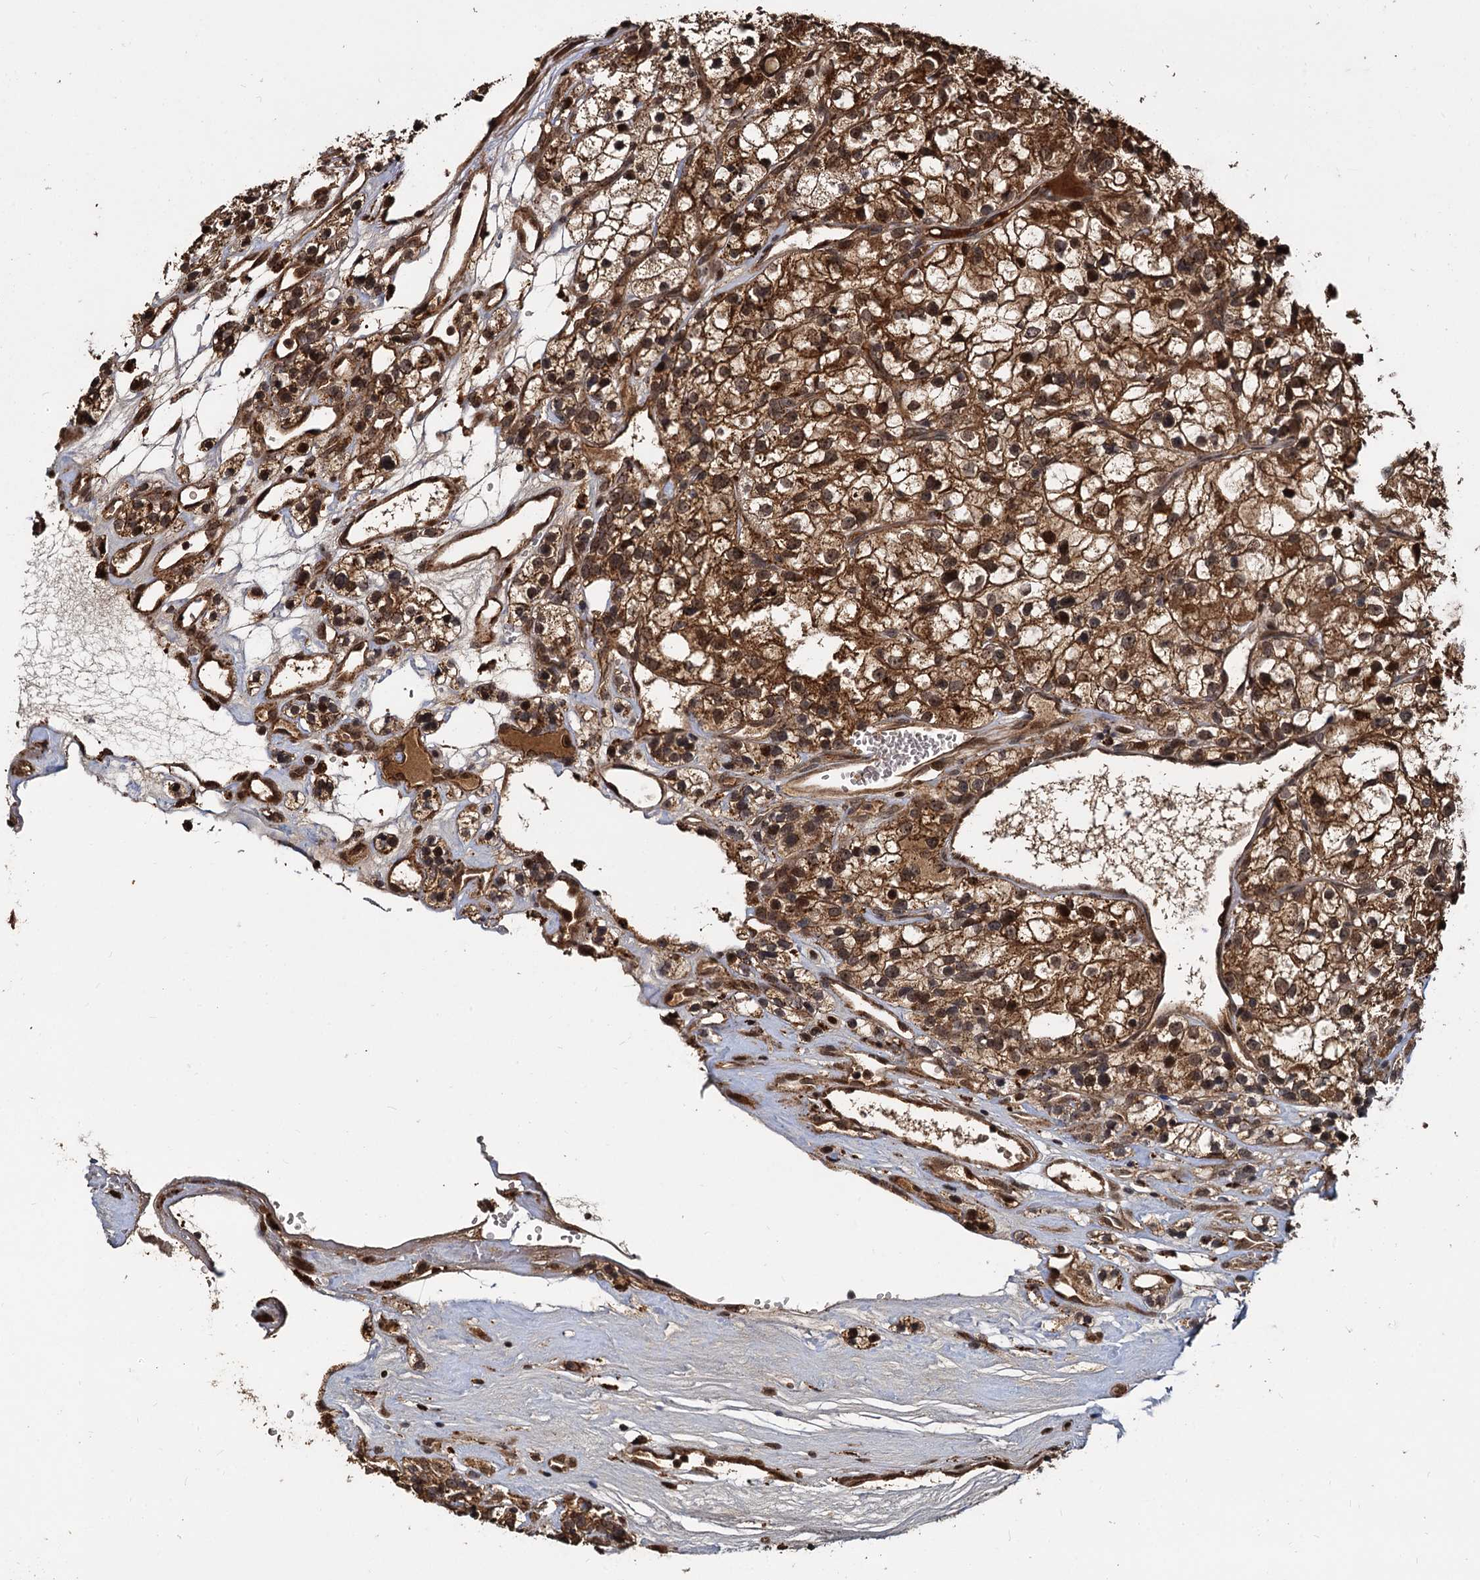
{"staining": {"intensity": "moderate", "quantity": ">75%", "location": "cytoplasmic/membranous,nuclear"}, "tissue": "renal cancer", "cell_type": "Tumor cells", "image_type": "cancer", "snomed": [{"axis": "morphology", "description": "Adenocarcinoma, NOS"}, {"axis": "topography", "description": "Kidney"}], "caption": "An immunohistochemistry (IHC) histopathology image of neoplastic tissue is shown. Protein staining in brown highlights moderate cytoplasmic/membranous and nuclear positivity in adenocarcinoma (renal) within tumor cells. The staining was performed using DAB, with brown indicating positive protein expression. Nuclei are stained blue with hematoxylin.", "gene": "CEP192", "patient": {"sex": "female", "age": 57}}